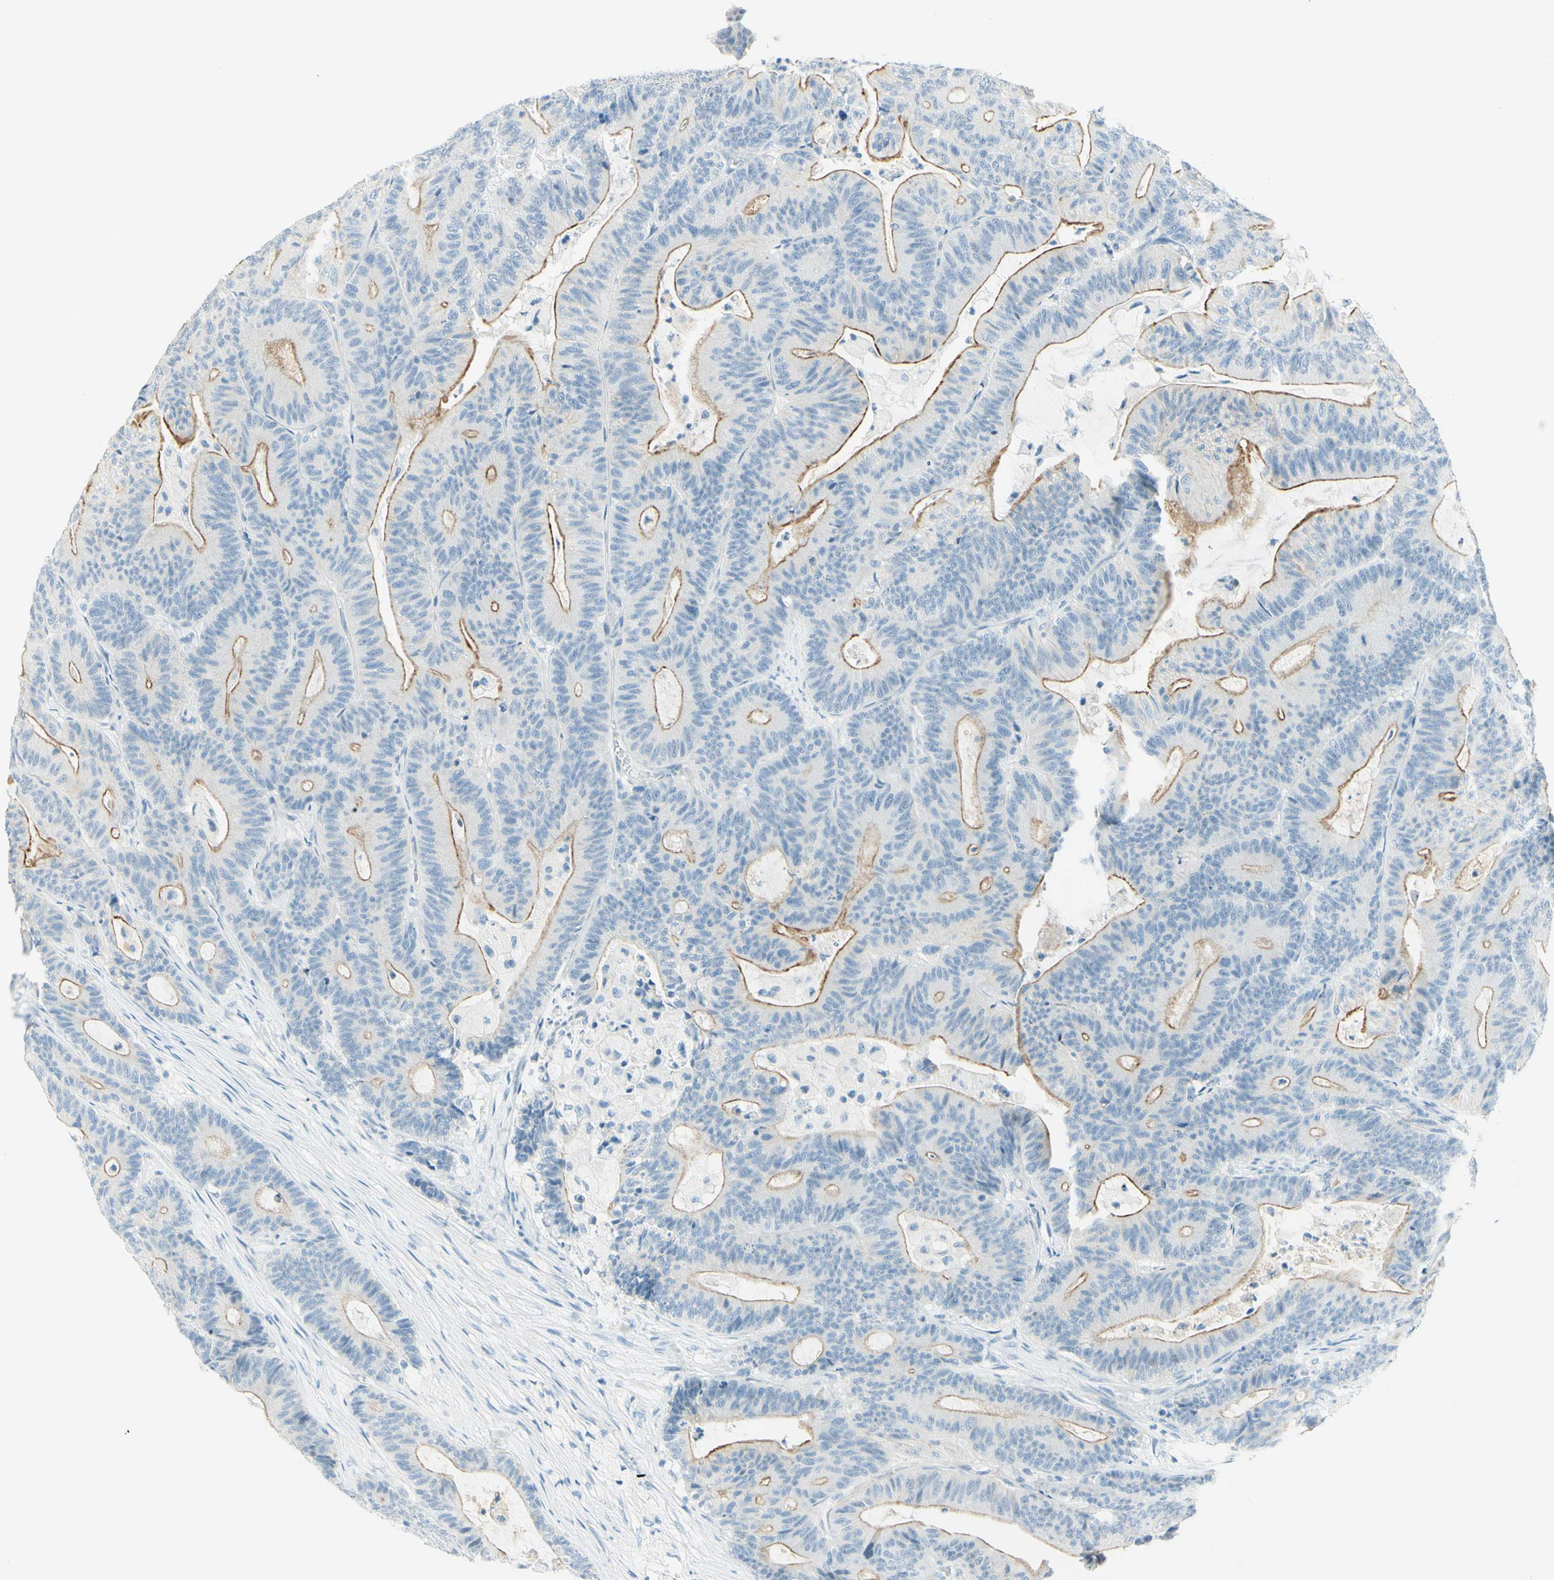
{"staining": {"intensity": "moderate", "quantity": "<25%", "location": "cytoplasmic/membranous"}, "tissue": "colorectal cancer", "cell_type": "Tumor cells", "image_type": "cancer", "snomed": [{"axis": "morphology", "description": "Adenocarcinoma, NOS"}, {"axis": "topography", "description": "Colon"}], "caption": "There is low levels of moderate cytoplasmic/membranous expression in tumor cells of colorectal cancer, as demonstrated by immunohistochemical staining (brown color).", "gene": "TMEM132D", "patient": {"sex": "female", "age": 84}}